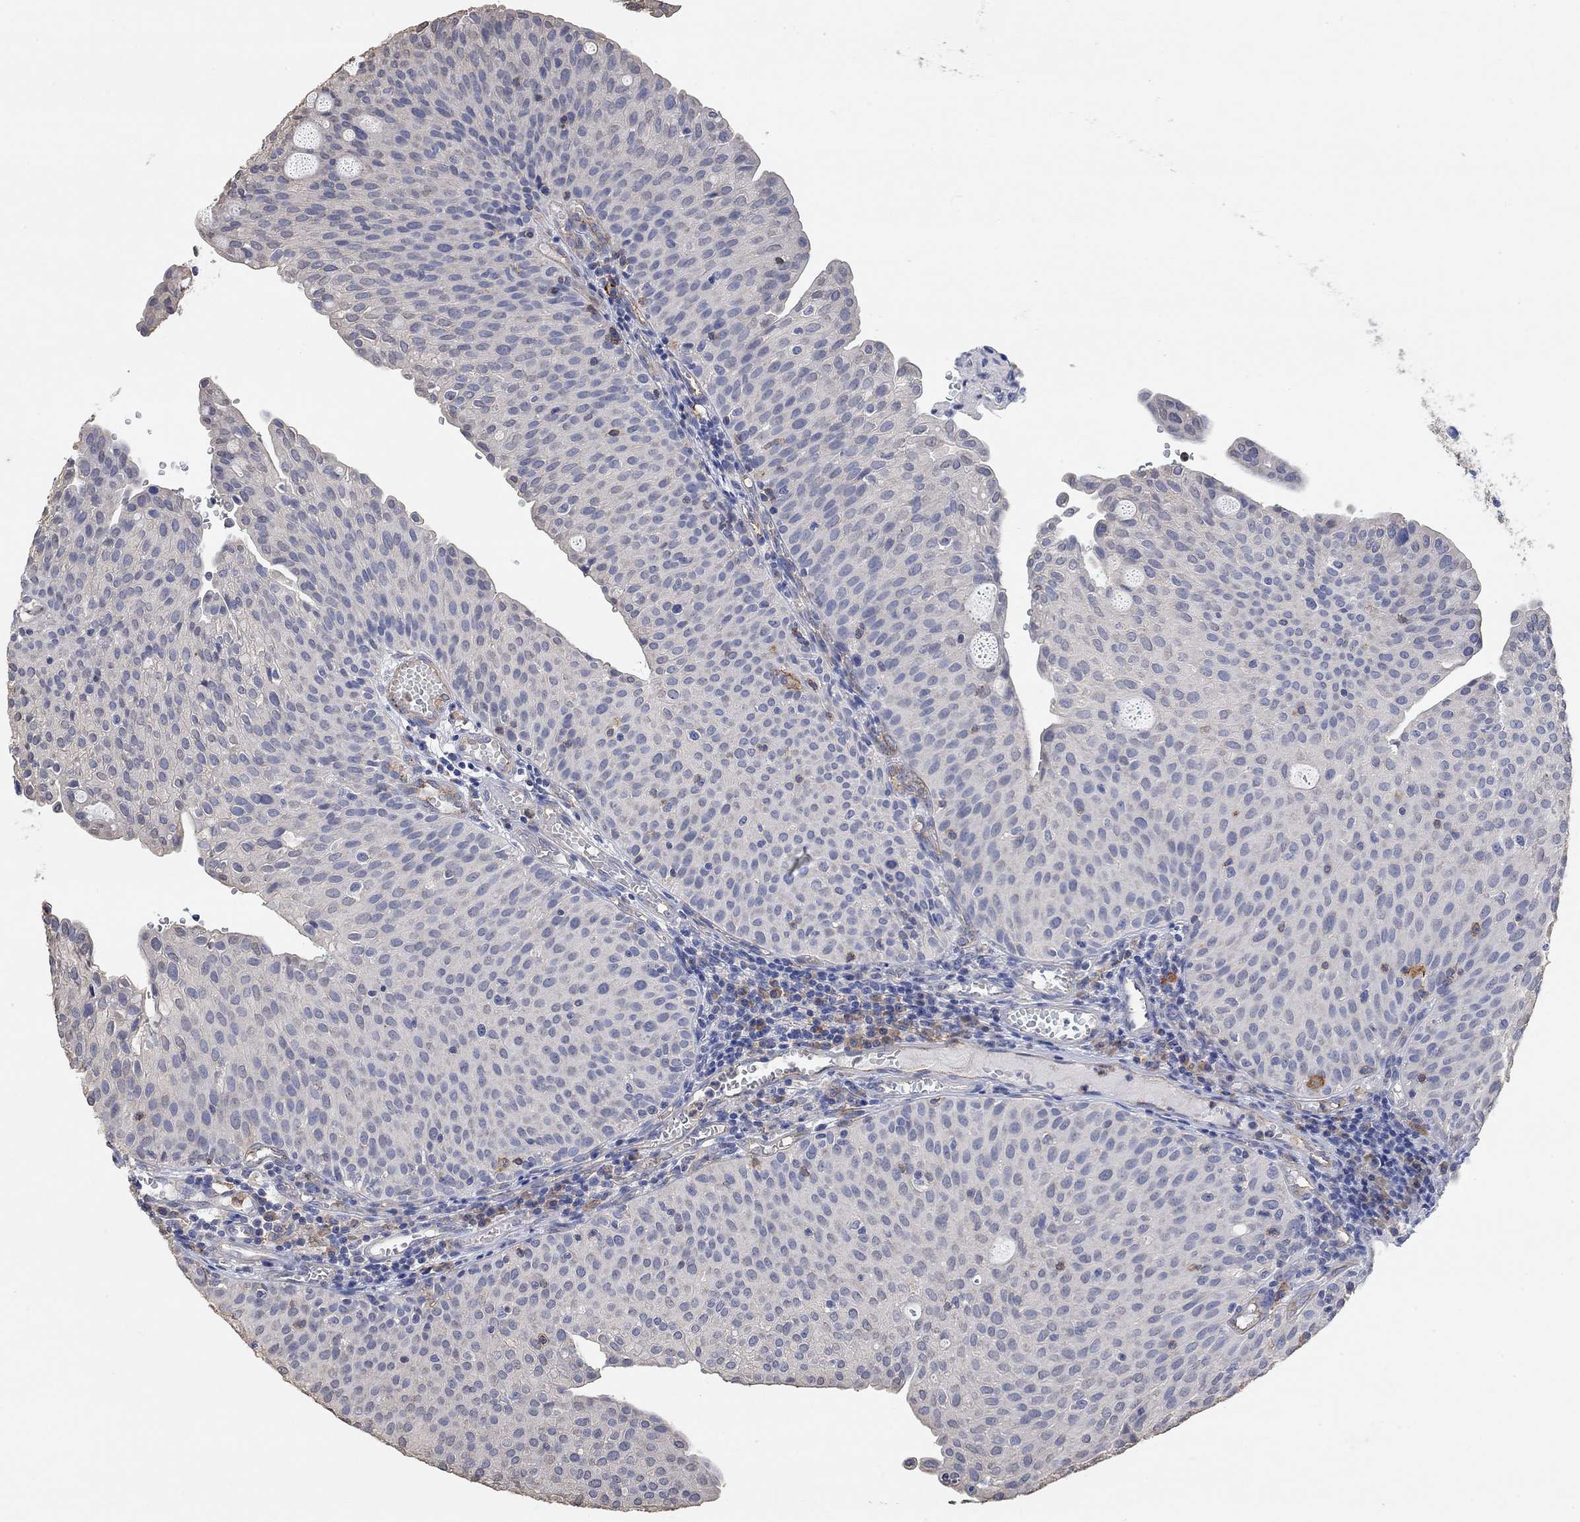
{"staining": {"intensity": "negative", "quantity": "none", "location": "none"}, "tissue": "urothelial cancer", "cell_type": "Tumor cells", "image_type": "cancer", "snomed": [{"axis": "morphology", "description": "Urothelial carcinoma, Low grade"}, {"axis": "topography", "description": "Urinary bladder"}], "caption": "DAB immunohistochemical staining of human urothelial cancer shows no significant positivity in tumor cells.", "gene": "SYT16", "patient": {"sex": "male", "age": 54}}